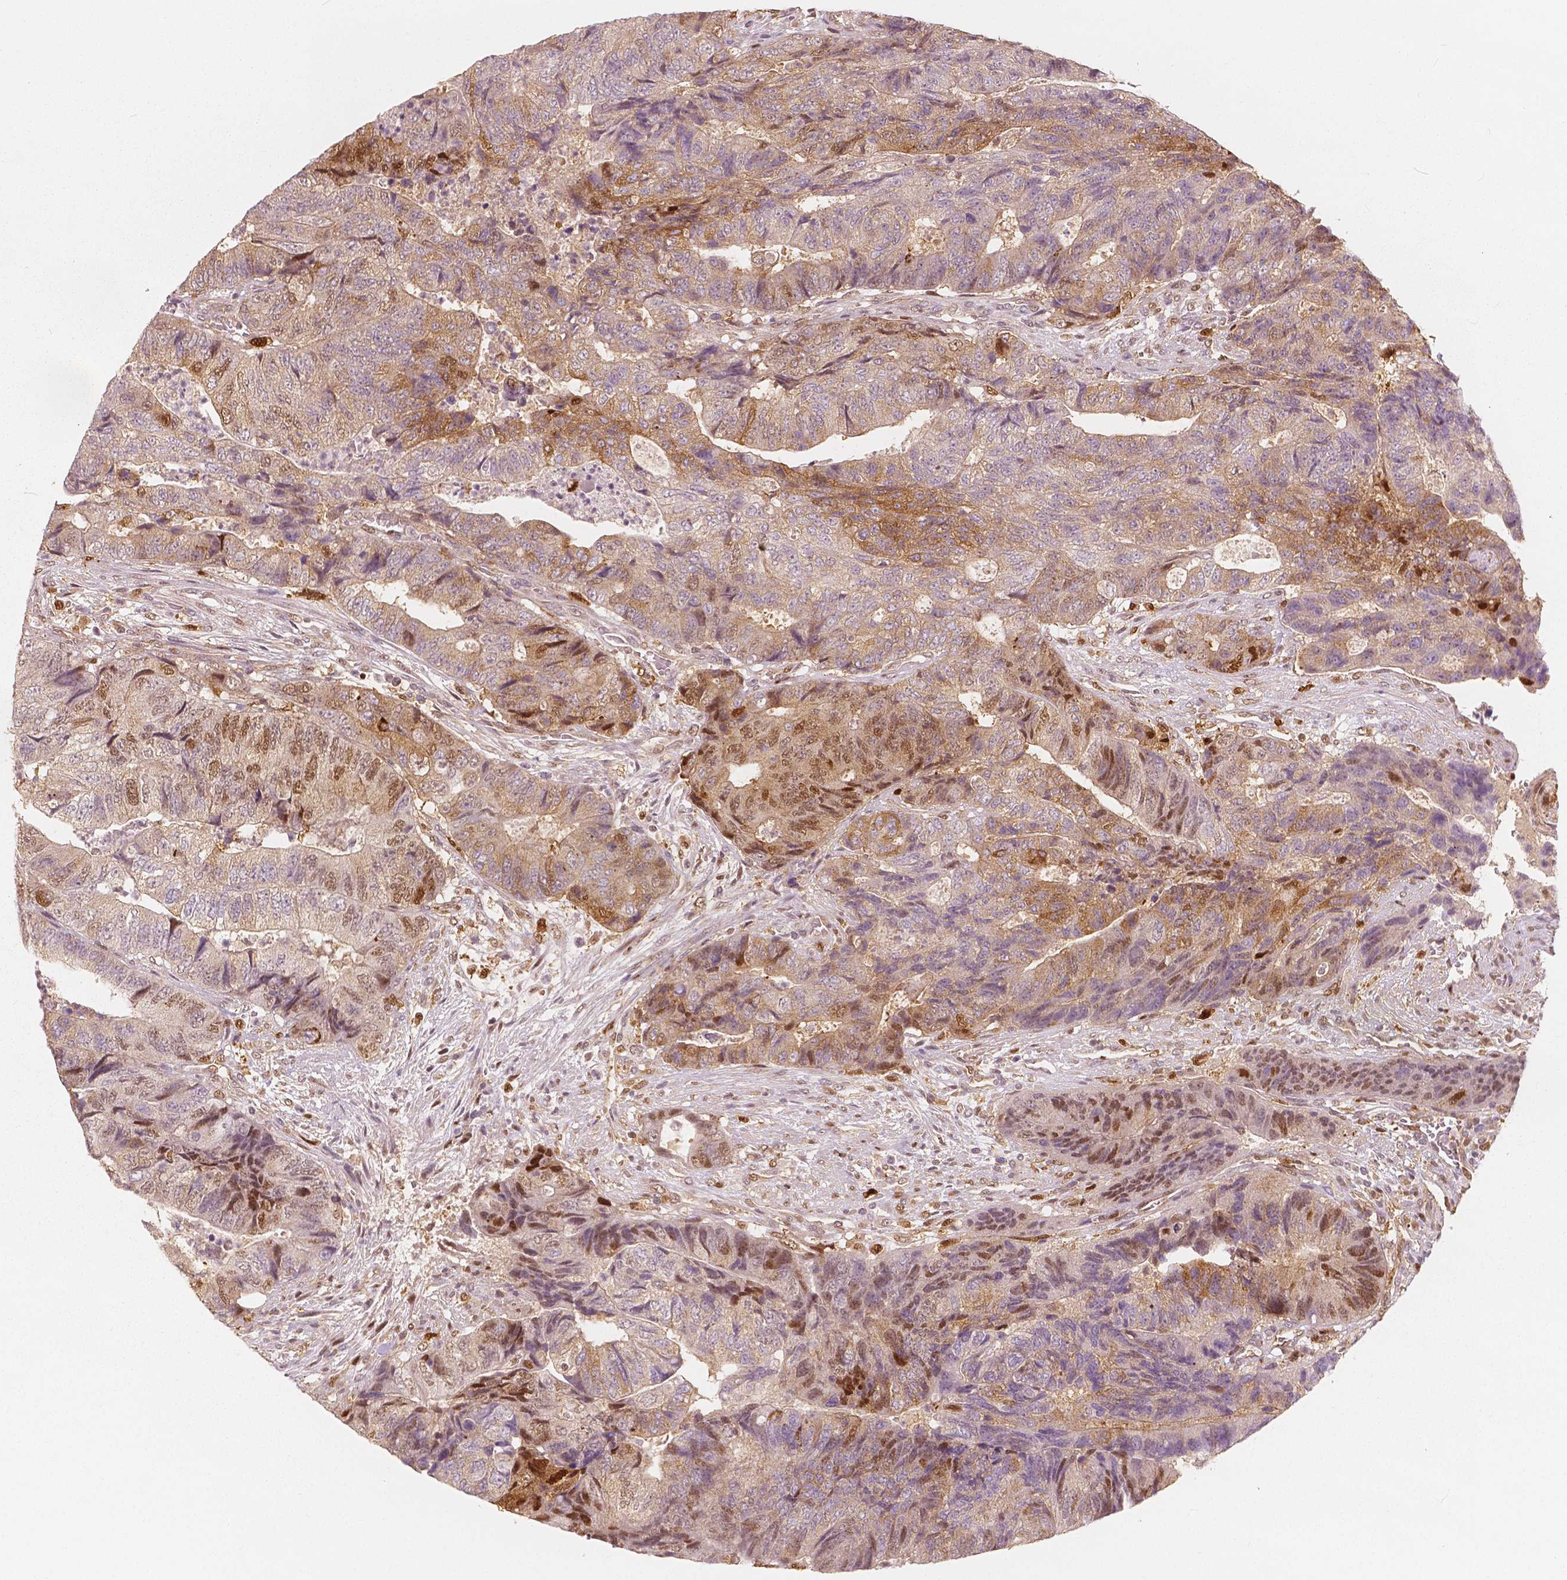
{"staining": {"intensity": "moderate", "quantity": "25%-75%", "location": "cytoplasmic/membranous,nuclear"}, "tissue": "colorectal cancer", "cell_type": "Tumor cells", "image_type": "cancer", "snomed": [{"axis": "morphology", "description": "Normal tissue, NOS"}, {"axis": "morphology", "description": "Adenocarcinoma, NOS"}, {"axis": "topography", "description": "Colon"}], "caption": "This is a histology image of immunohistochemistry (IHC) staining of adenocarcinoma (colorectal), which shows moderate positivity in the cytoplasmic/membranous and nuclear of tumor cells.", "gene": "SQSTM1", "patient": {"sex": "female", "age": 48}}